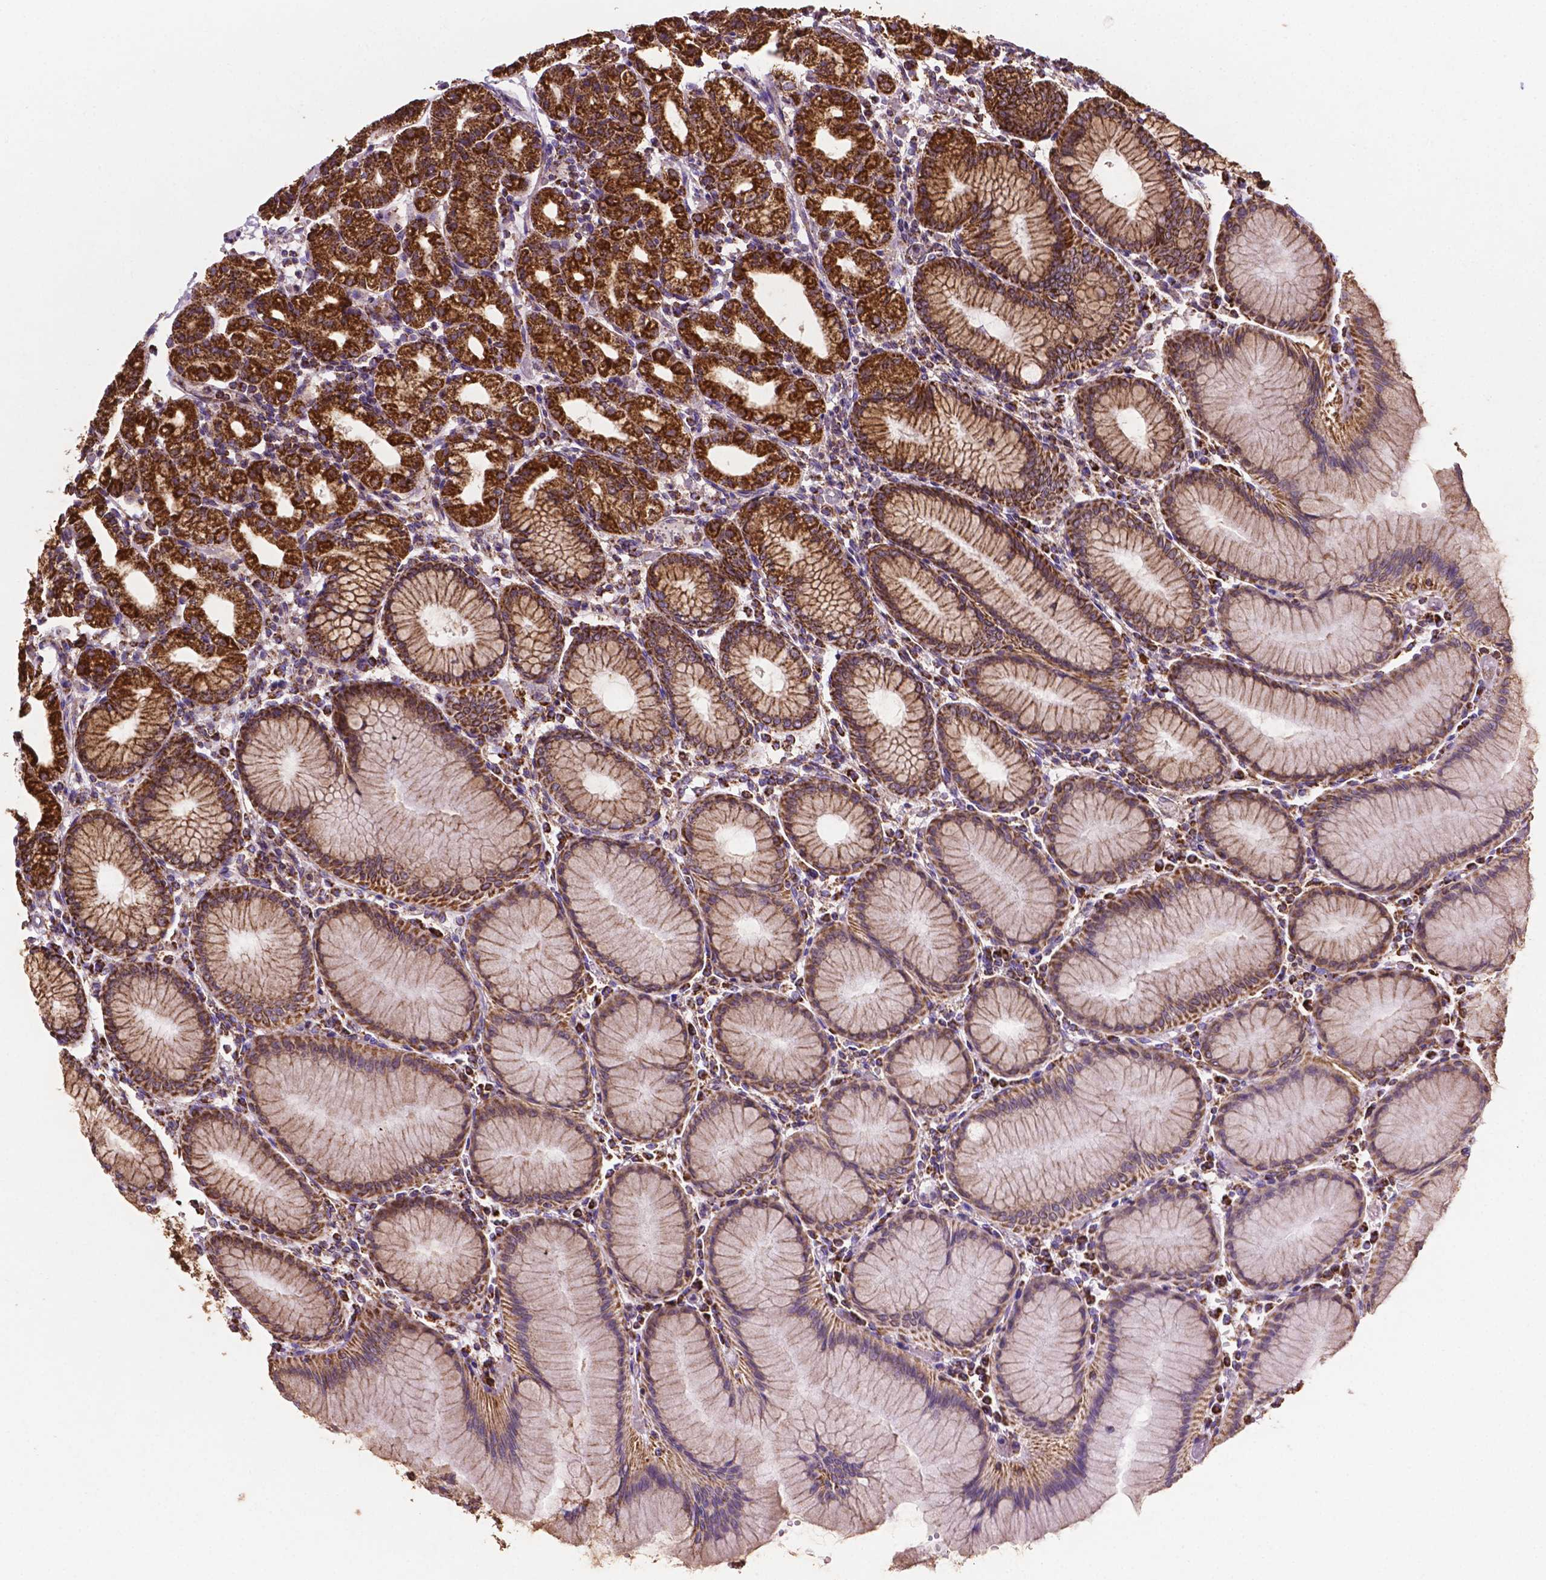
{"staining": {"intensity": "strong", "quantity": ">75%", "location": "cytoplasmic/membranous"}, "tissue": "stomach", "cell_type": "Glandular cells", "image_type": "normal", "snomed": [{"axis": "morphology", "description": "Normal tissue, NOS"}, {"axis": "topography", "description": "Skeletal muscle"}, {"axis": "topography", "description": "Stomach"}], "caption": "Stomach stained for a protein (brown) exhibits strong cytoplasmic/membranous positive positivity in approximately >75% of glandular cells.", "gene": "HSPD1", "patient": {"sex": "female", "age": 57}}